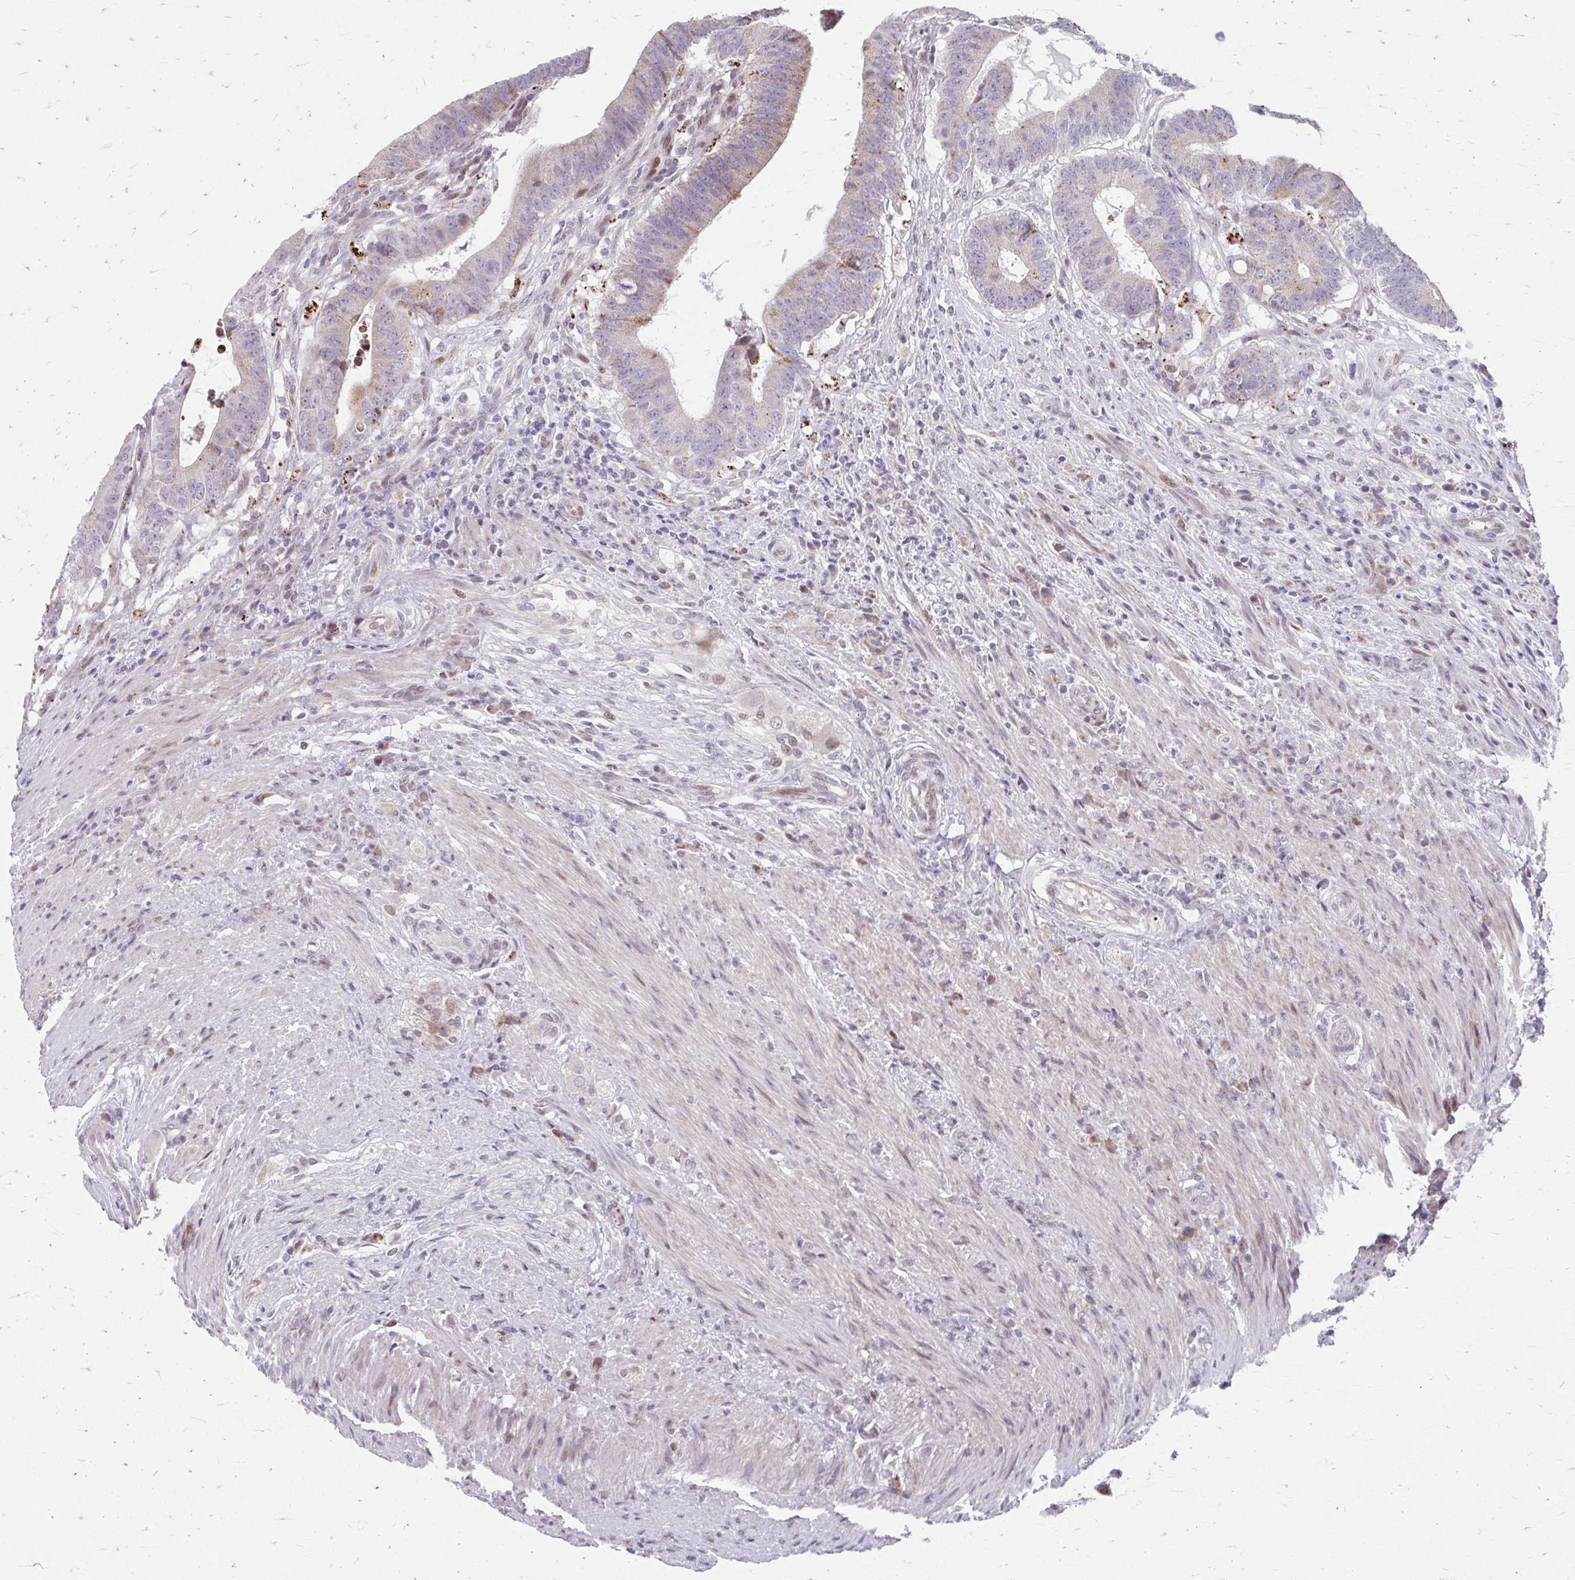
{"staining": {"intensity": "weak", "quantity": "<25%", "location": "cytoplasmic/membranous"}, "tissue": "colorectal cancer", "cell_type": "Tumor cells", "image_type": "cancer", "snomed": [{"axis": "morphology", "description": "Adenocarcinoma, NOS"}, {"axis": "topography", "description": "Colon"}], "caption": "Colorectal cancer was stained to show a protein in brown. There is no significant staining in tumor cells.", "gene": "BEAN1", "patient": {"sex": "female", "age": 43}}